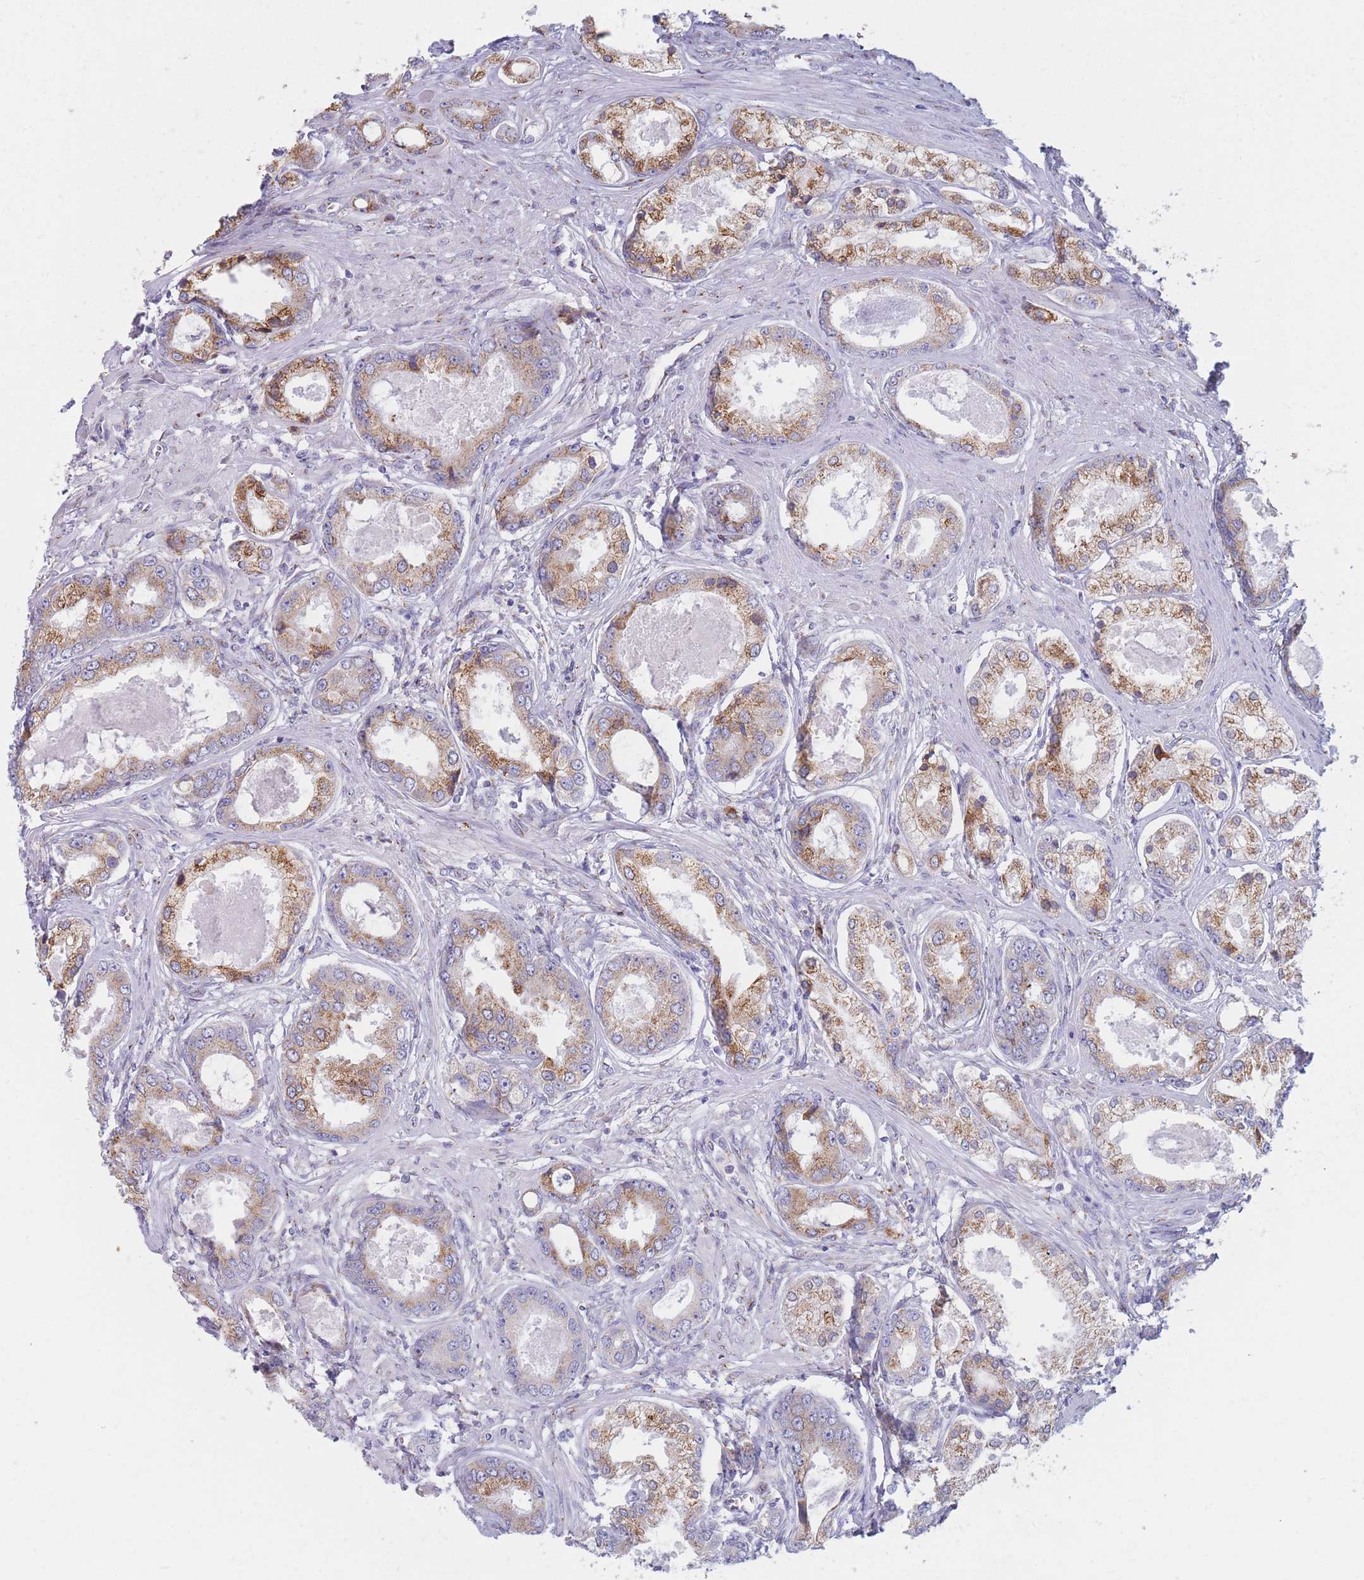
{"staining": {"intensity": "moderate", "quantity": ">75%", "location": "cytoplasmic/membranous"}, "tissue": "prostate cancer", "cell_type": "Tumor cells", "image_type": "cancer", "snomed": [{"axis": "morphology", "description": "Adenocarcinoma, Low grade"}, {"axis": "topography", "description": "Prostate"}], "caption": "An image showing moderate cytoplasmic/membranous positivity in approximately >75% of tumor cells in prostate cancer, as visualized by brown immunohistochemical staining.", "gene": "MRPL30", "patient": {"sex": "male", "age": 68}}